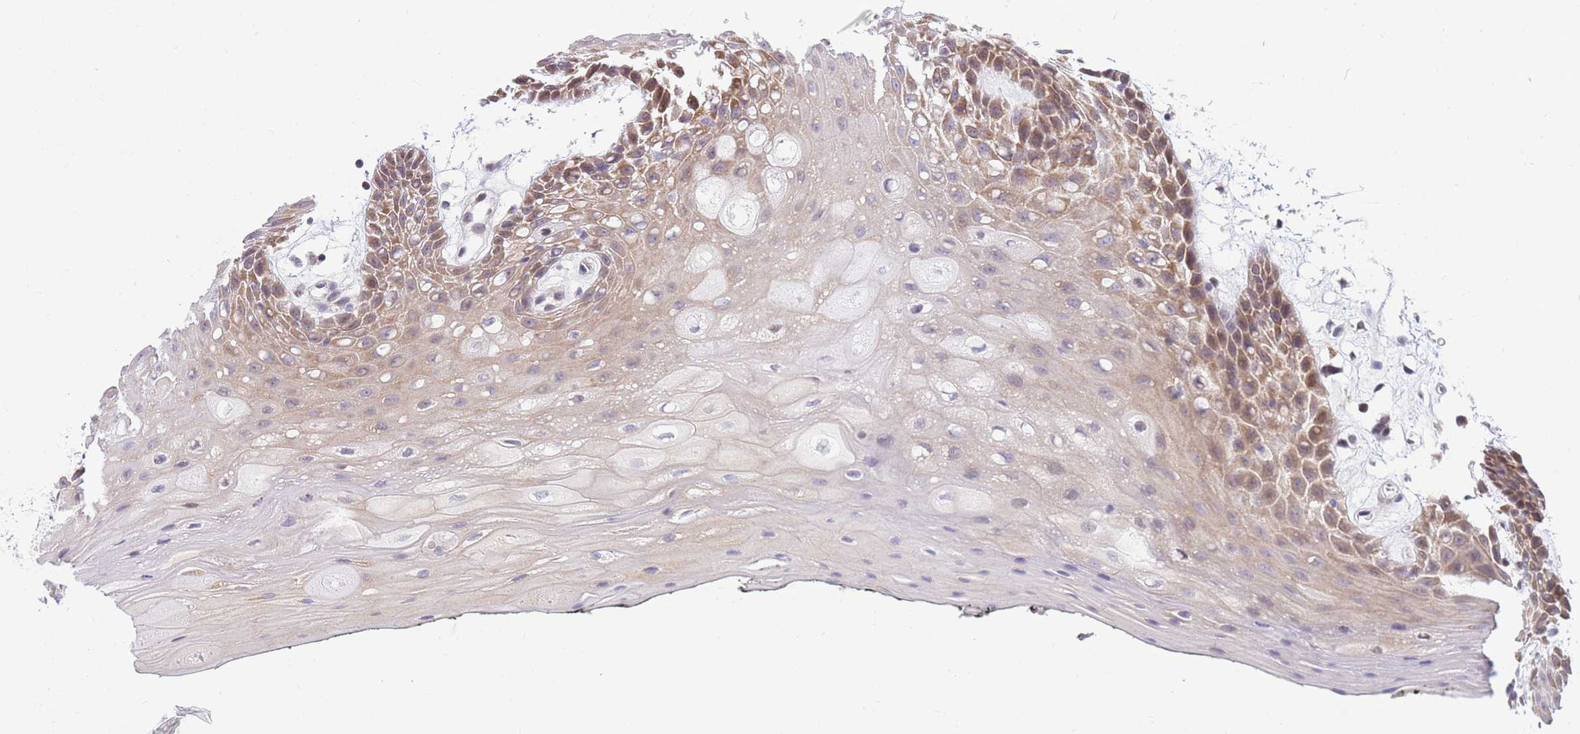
{"staining": {"intensity": "moderate", "quantity": "25%-75%", "location": "cytoplasmic/membranous,nuclear"}, "tissue": "oral mucosa", "cell_type": "Squamous epithelial cells", "image_type": "normal", "snomed": [{"axis": "morphology", "description": "Normal tissue, NOS"}, {"axis": "topography", "description": "Oral tissue"}, {"axis": "topography", "description": "Tounge, NOS"}], "caption": "DAB (3,3'-diaminobenzidine) immunohistochemical staining of benign human oral mucosa displays moderate cytoplasmic/membranous,nuclear protein positivity in approximately 25%-75% of squamous epithelial cells. (Stains: DAB in brown, nuclei in blue, Microscopy: brightfield microscopy at high magnification).", "gene": "CRACD", "patient": {"sex": "female", "age": 59}}